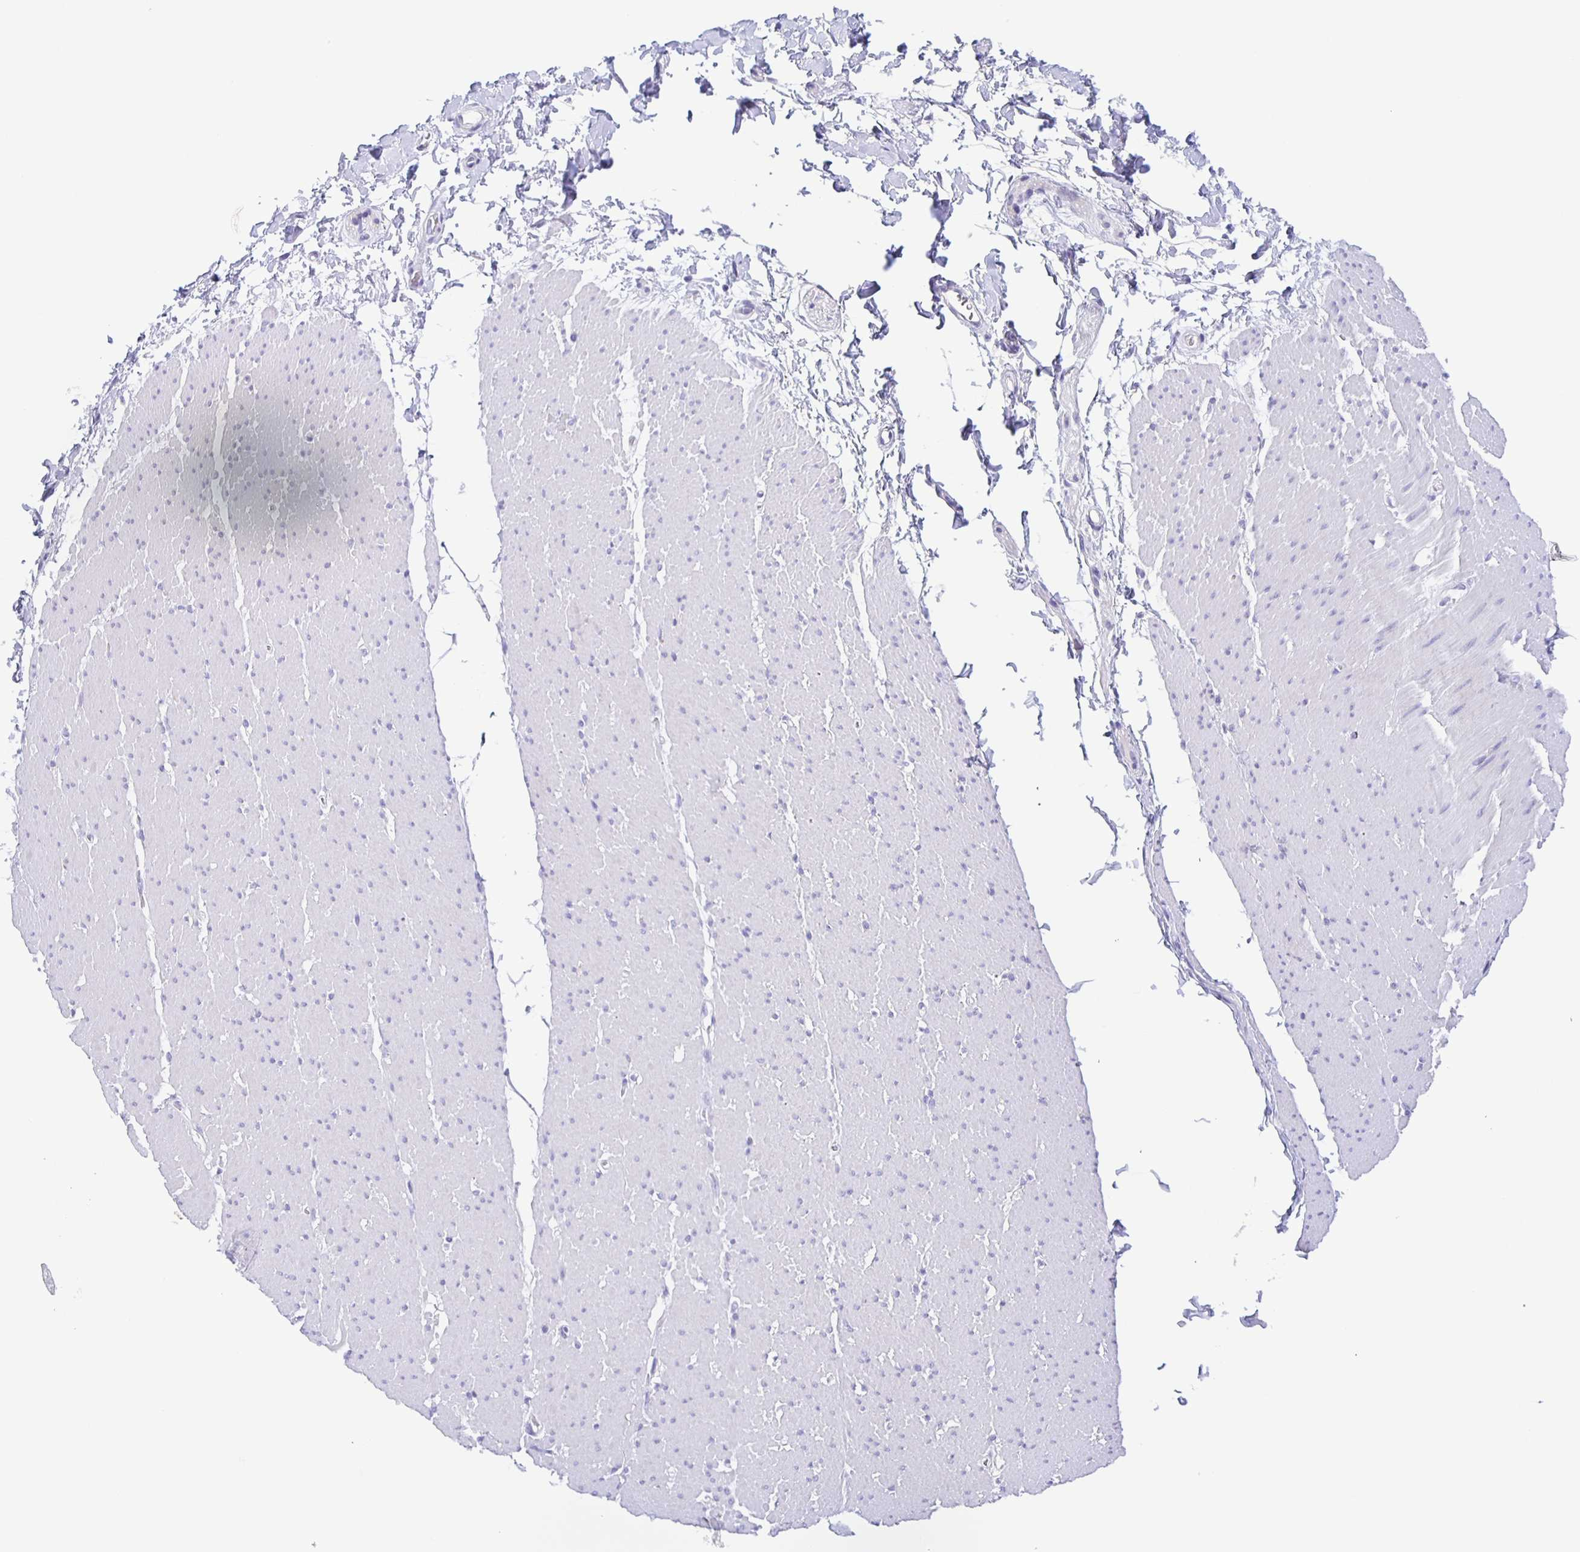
{"staining": {"intensity": "negative", "quantity": "none", "location": "none"}, "tissue": "smooth muscle", "cell_type": "Smooth muscle cells", "image_type": "normal", "snomed": [{"axis": "morphology", "description": "Normal tissue, NOS"}, {"axis": "topography", "description": "Smooth muscle"}, {"axis": "topography", "description": "Rectum"}], "caption": "DAB immunohistochemical staining of unremarkable human smooth muscle displays no significant staining in smooth muscle cells. (Stains: DAB (3,3'-diaminobenzidine) immunohistochemistry (IHC) with hematoxylin counter stain, Microscopy: brightfield microscopy at high magnification).", "gene": "TGIF2LX", "patient": {"sex": "male", "age": 53}}